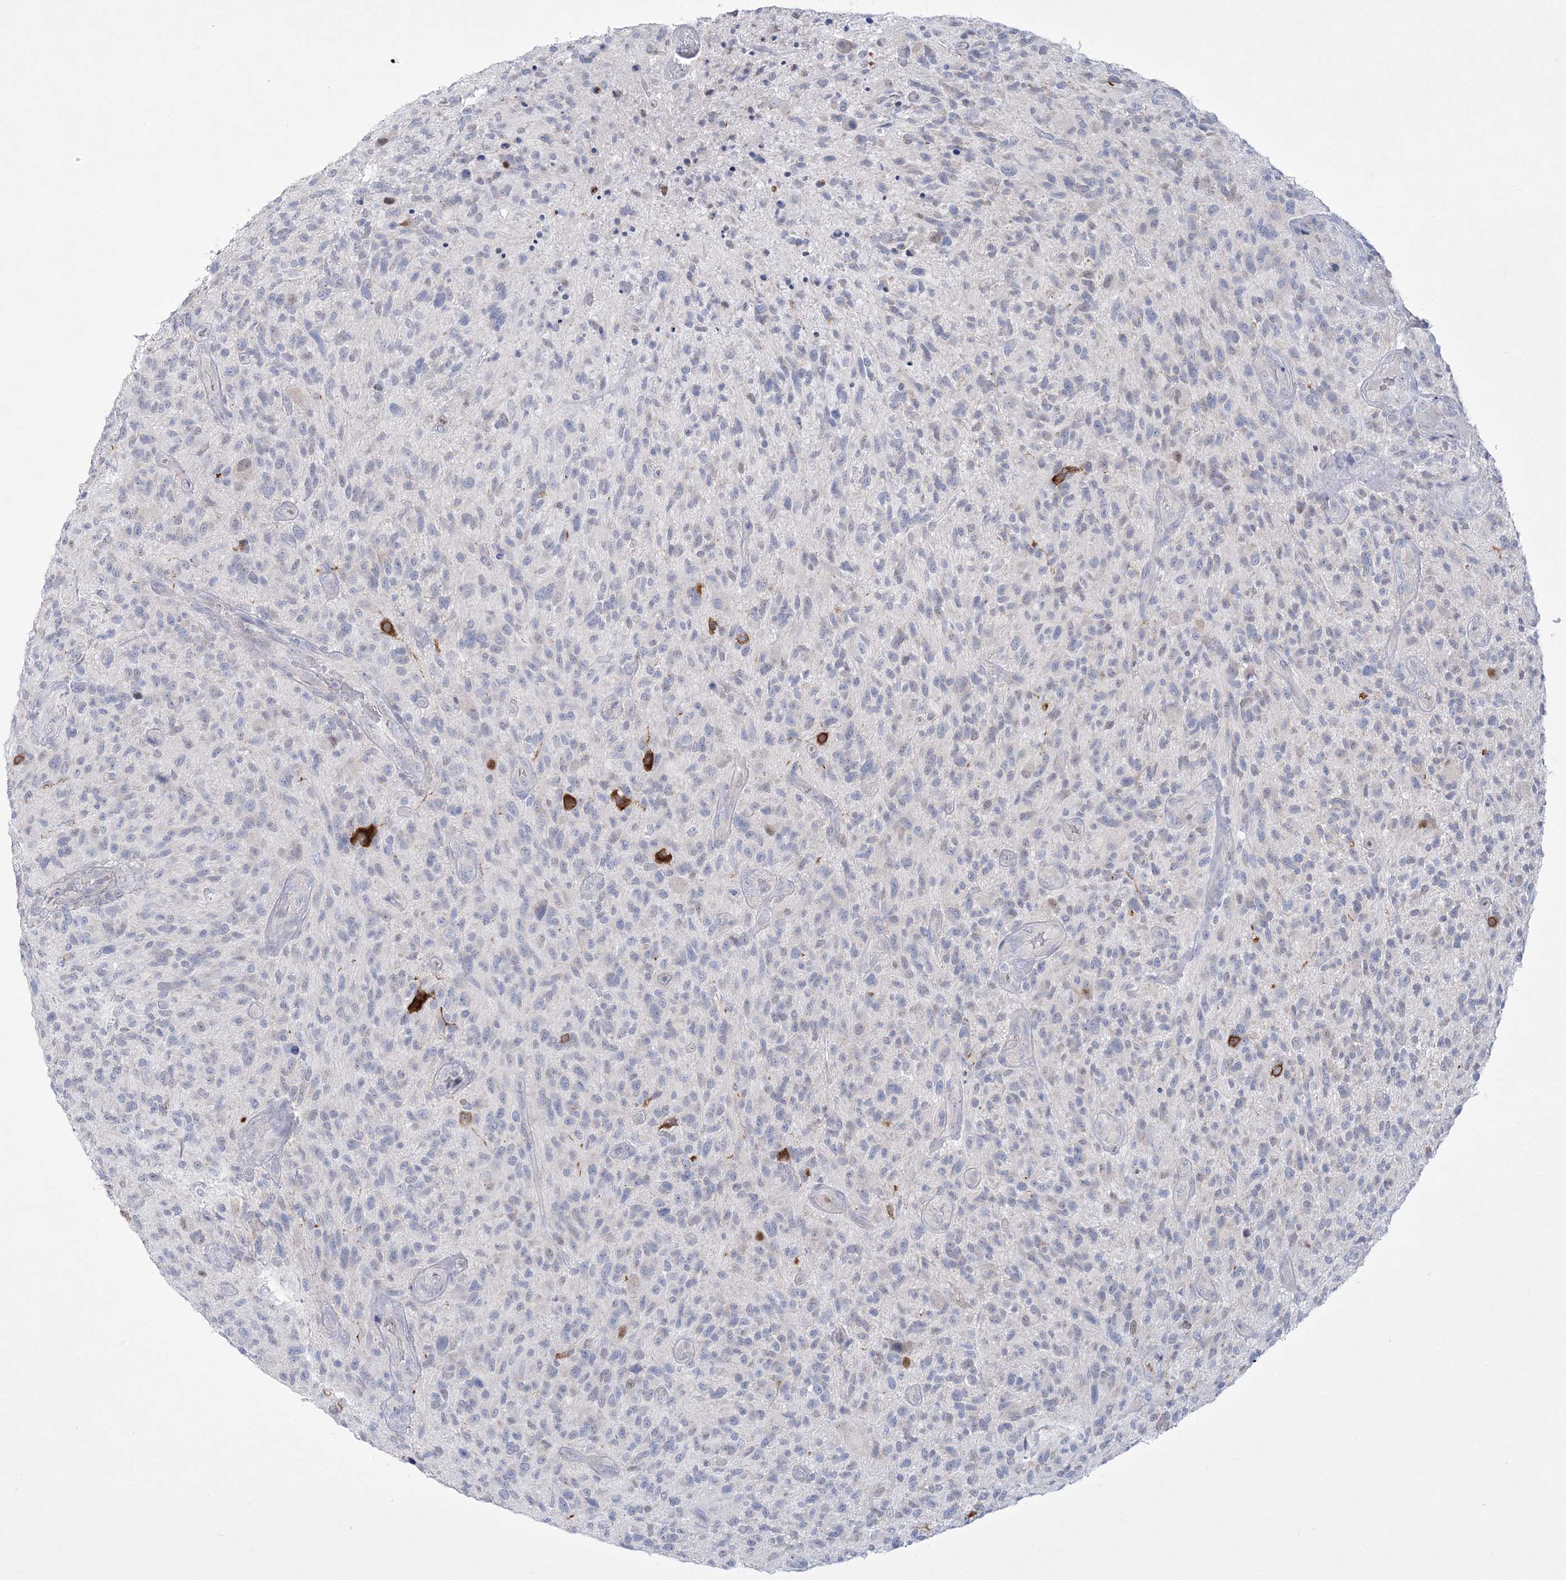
{"staining": {"intensity": "negative", "quantity": "none", "location": "none"}, "tissue": "glioma", "cell_type": "Tumor cells", "image_type": "cancer", "snomed": [{"axis": "morphology", "description": "Glioma, malignant, High grade"}, {"axis": "topography", "description": "Brain"}], "caption": "Immunohistochemical staining of human glioma demonstrates no significant staining in tumor cells.", "gene": "WDR27", "patient": {"sex": "male", "age": 47}}